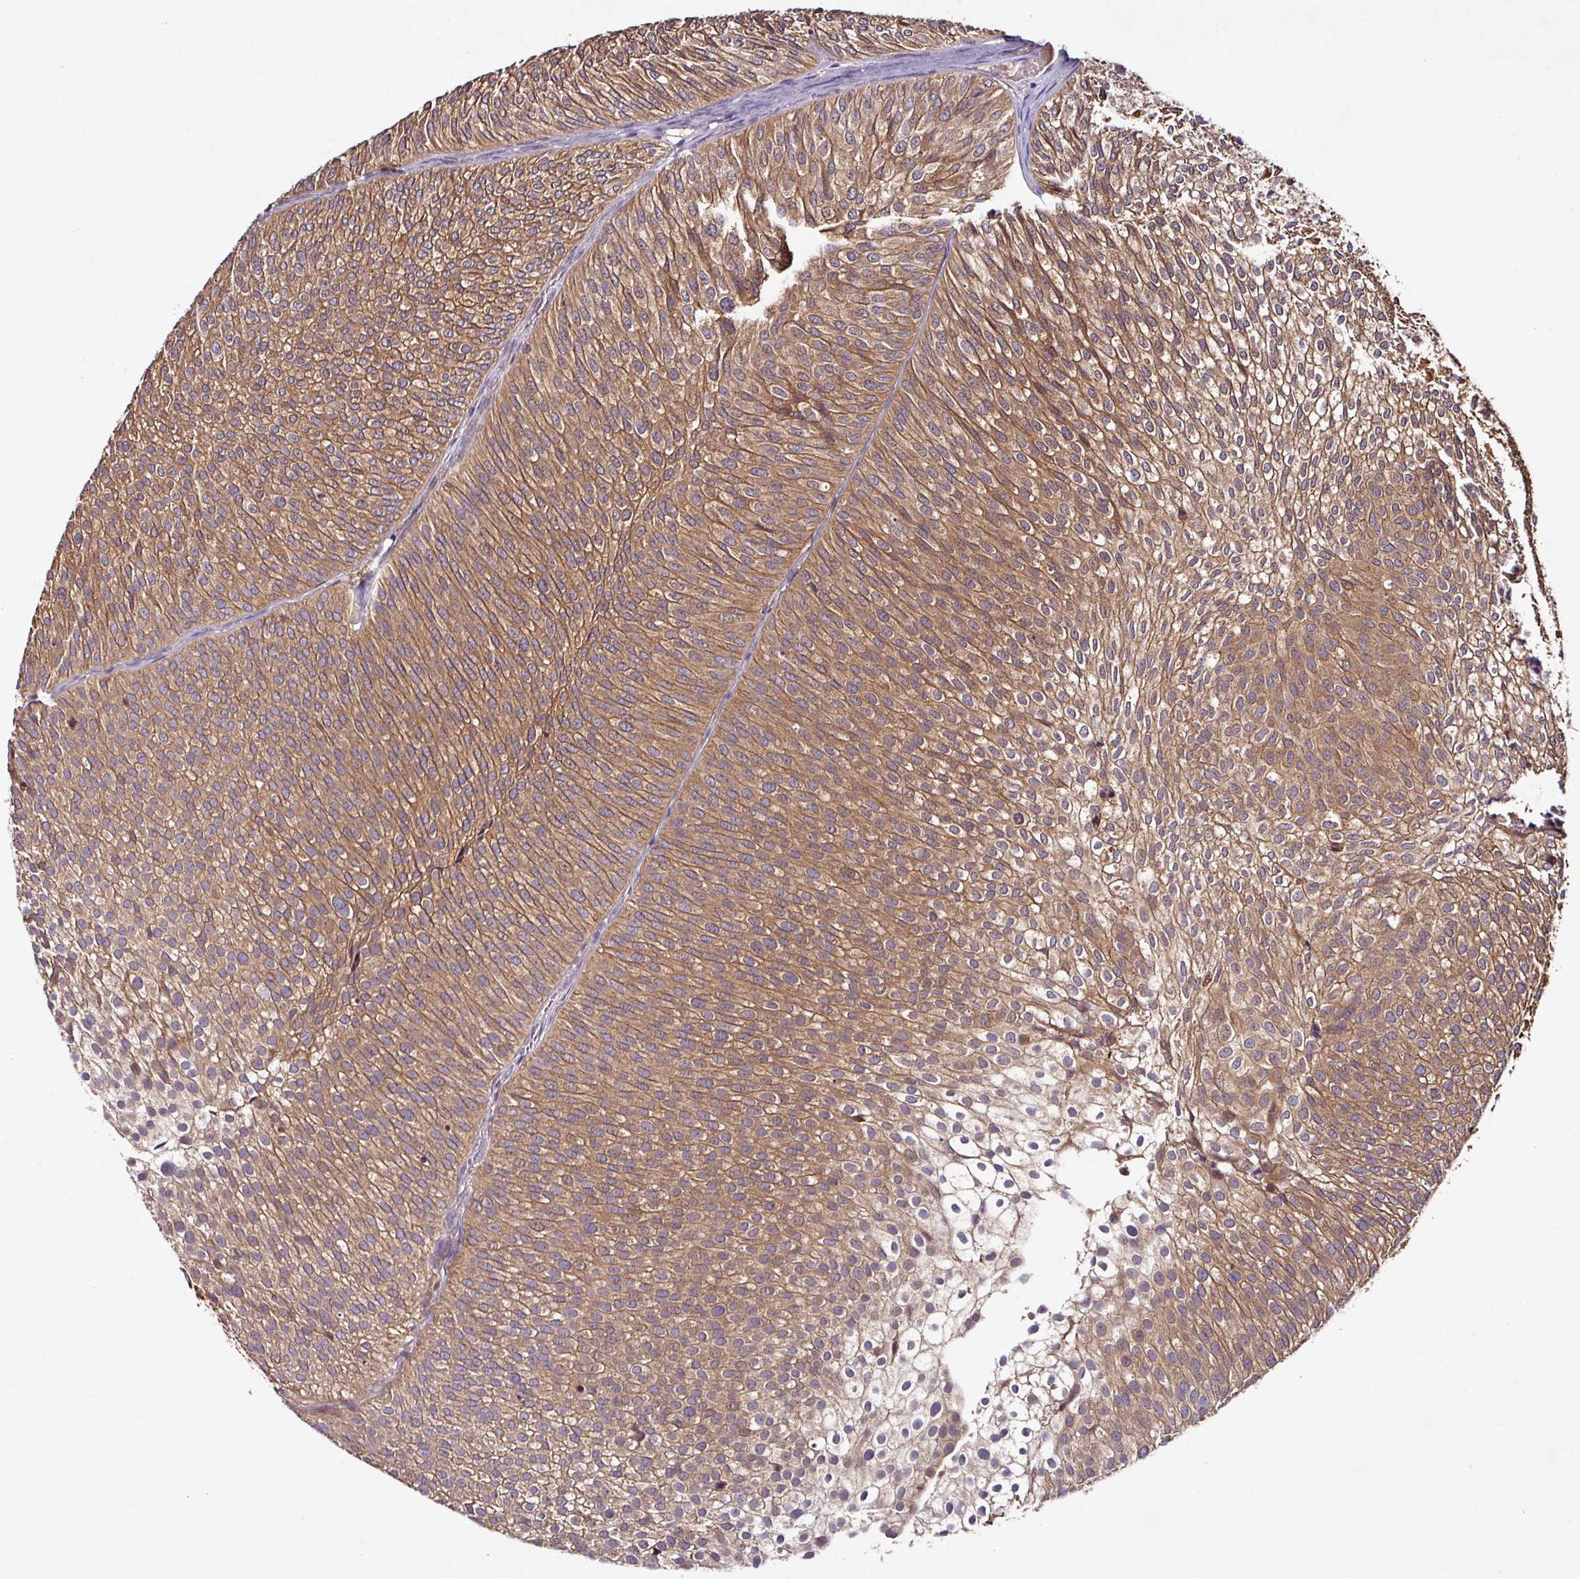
{"staining": {"intensity": "moderate", "quantity": ">75%", "location": "cytoplasmic/membranous"}, "tissue": "urothelial cancer", "cell_type": "Tumor cells", "image_type": "cancer", "snomed": [{"axis": "morphology", "description": "Urothelial carcinoma, Low grade"}, {"axis": "topography", "description": "Urinary bladder"}], "caption": "IHC (DAB) staining of human low-grade urothelial carcinoma shows moderate cytoplasmic/membranous protein expression in about >75% of tumor cells.", "gene": "GNPDA1", "patient": {"sex": "male", "age": 91}}